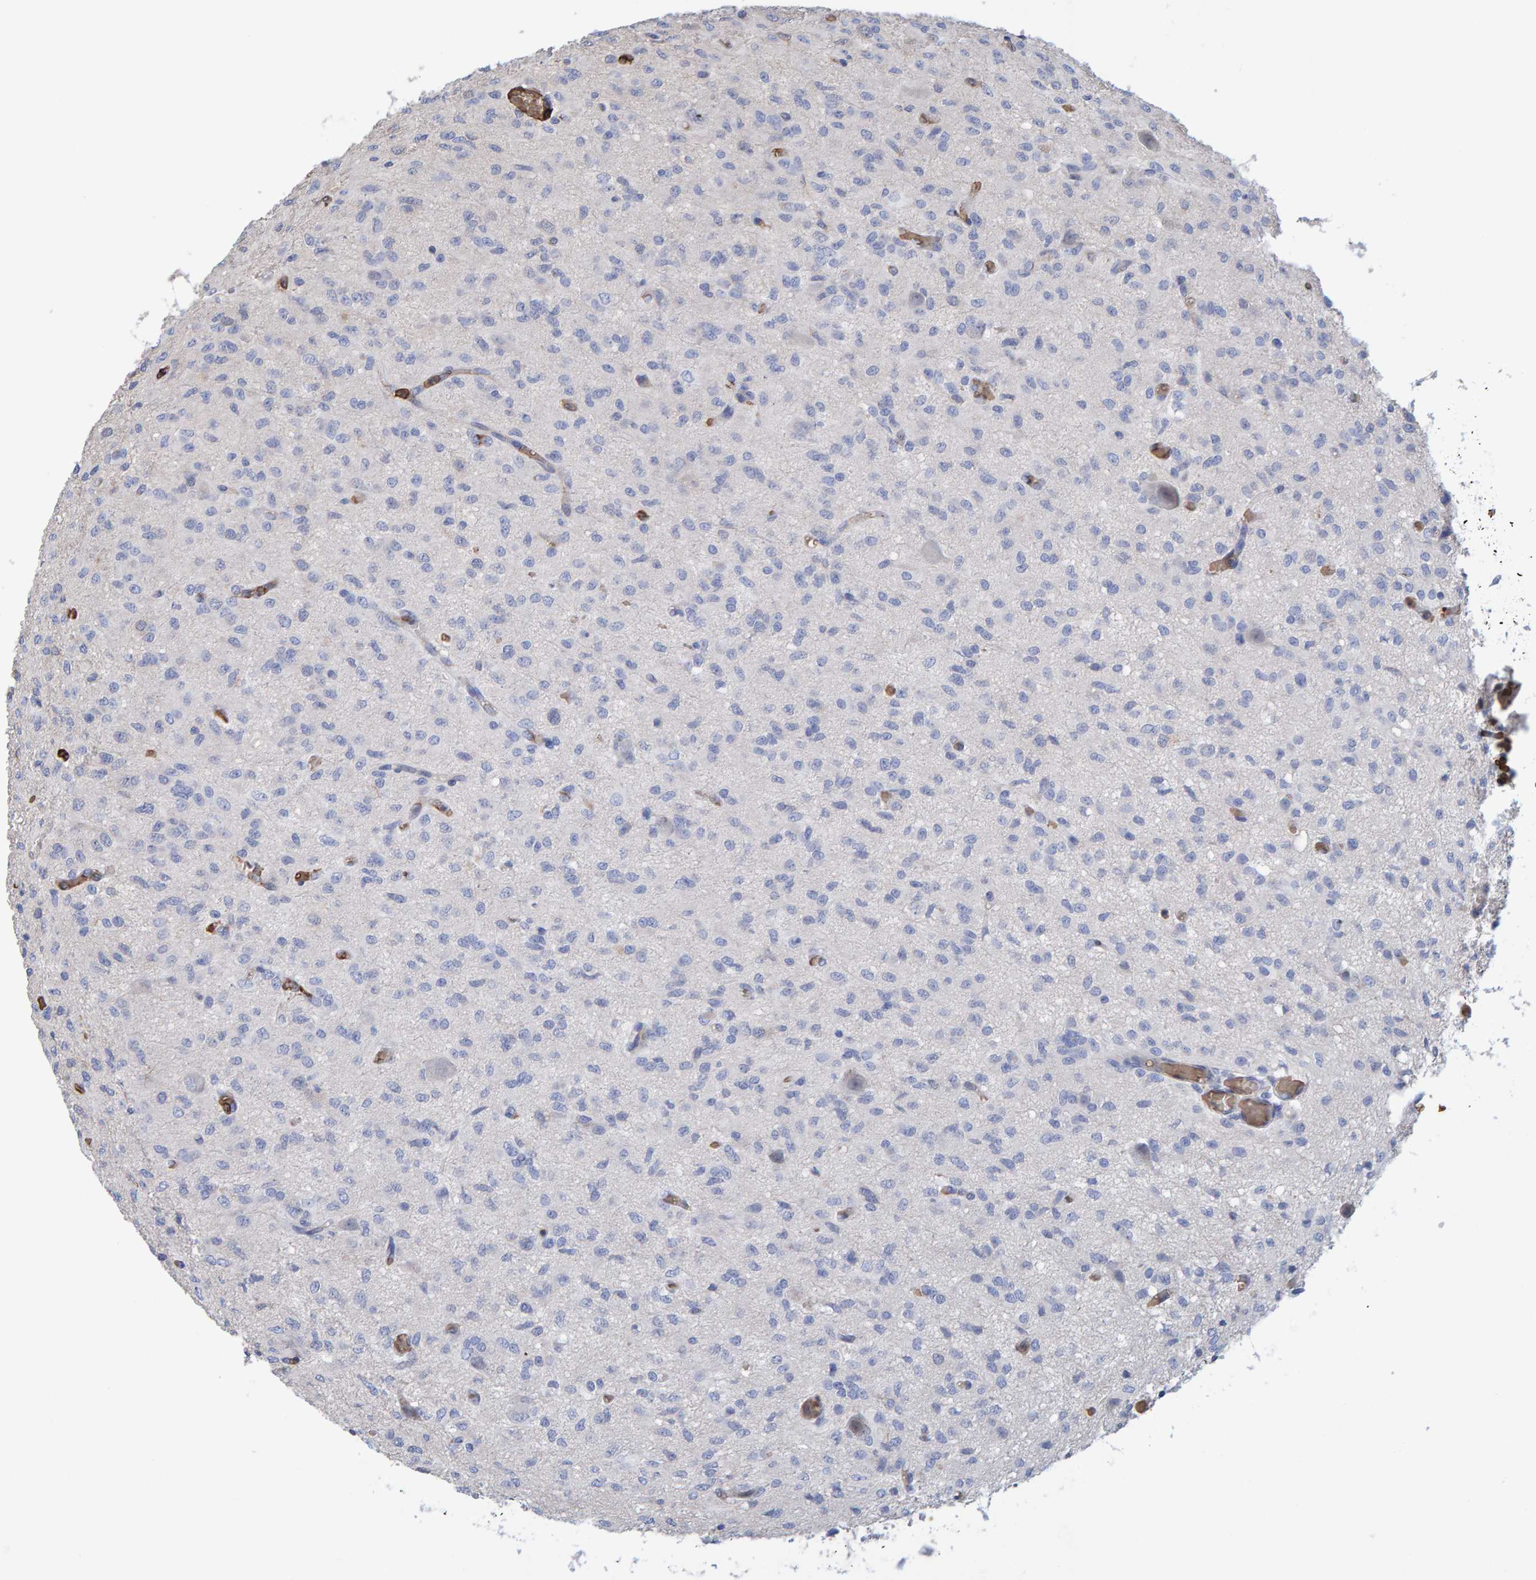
{"staining": {"intensity": "negative", "quantity": "none", "location": "none"}, "tissue": "glioma", "cell_type": "Tumor cells", "image_type": "cancer", "snomed": [{"axis": "morphology", "description": "Glioma, malignant, High grade"}, {"axis": "topography", "description": "Brain"}], "caption": "High magnification brightfield microscopy of glioma stained with DAB (3,3'-diaminobenzidine) (brown) and counterstained with hematoxylin (blue): tumor cells show no significant staining.", "gene": "VPS9D1", "patient": {"sex": "female", "age": 59}}